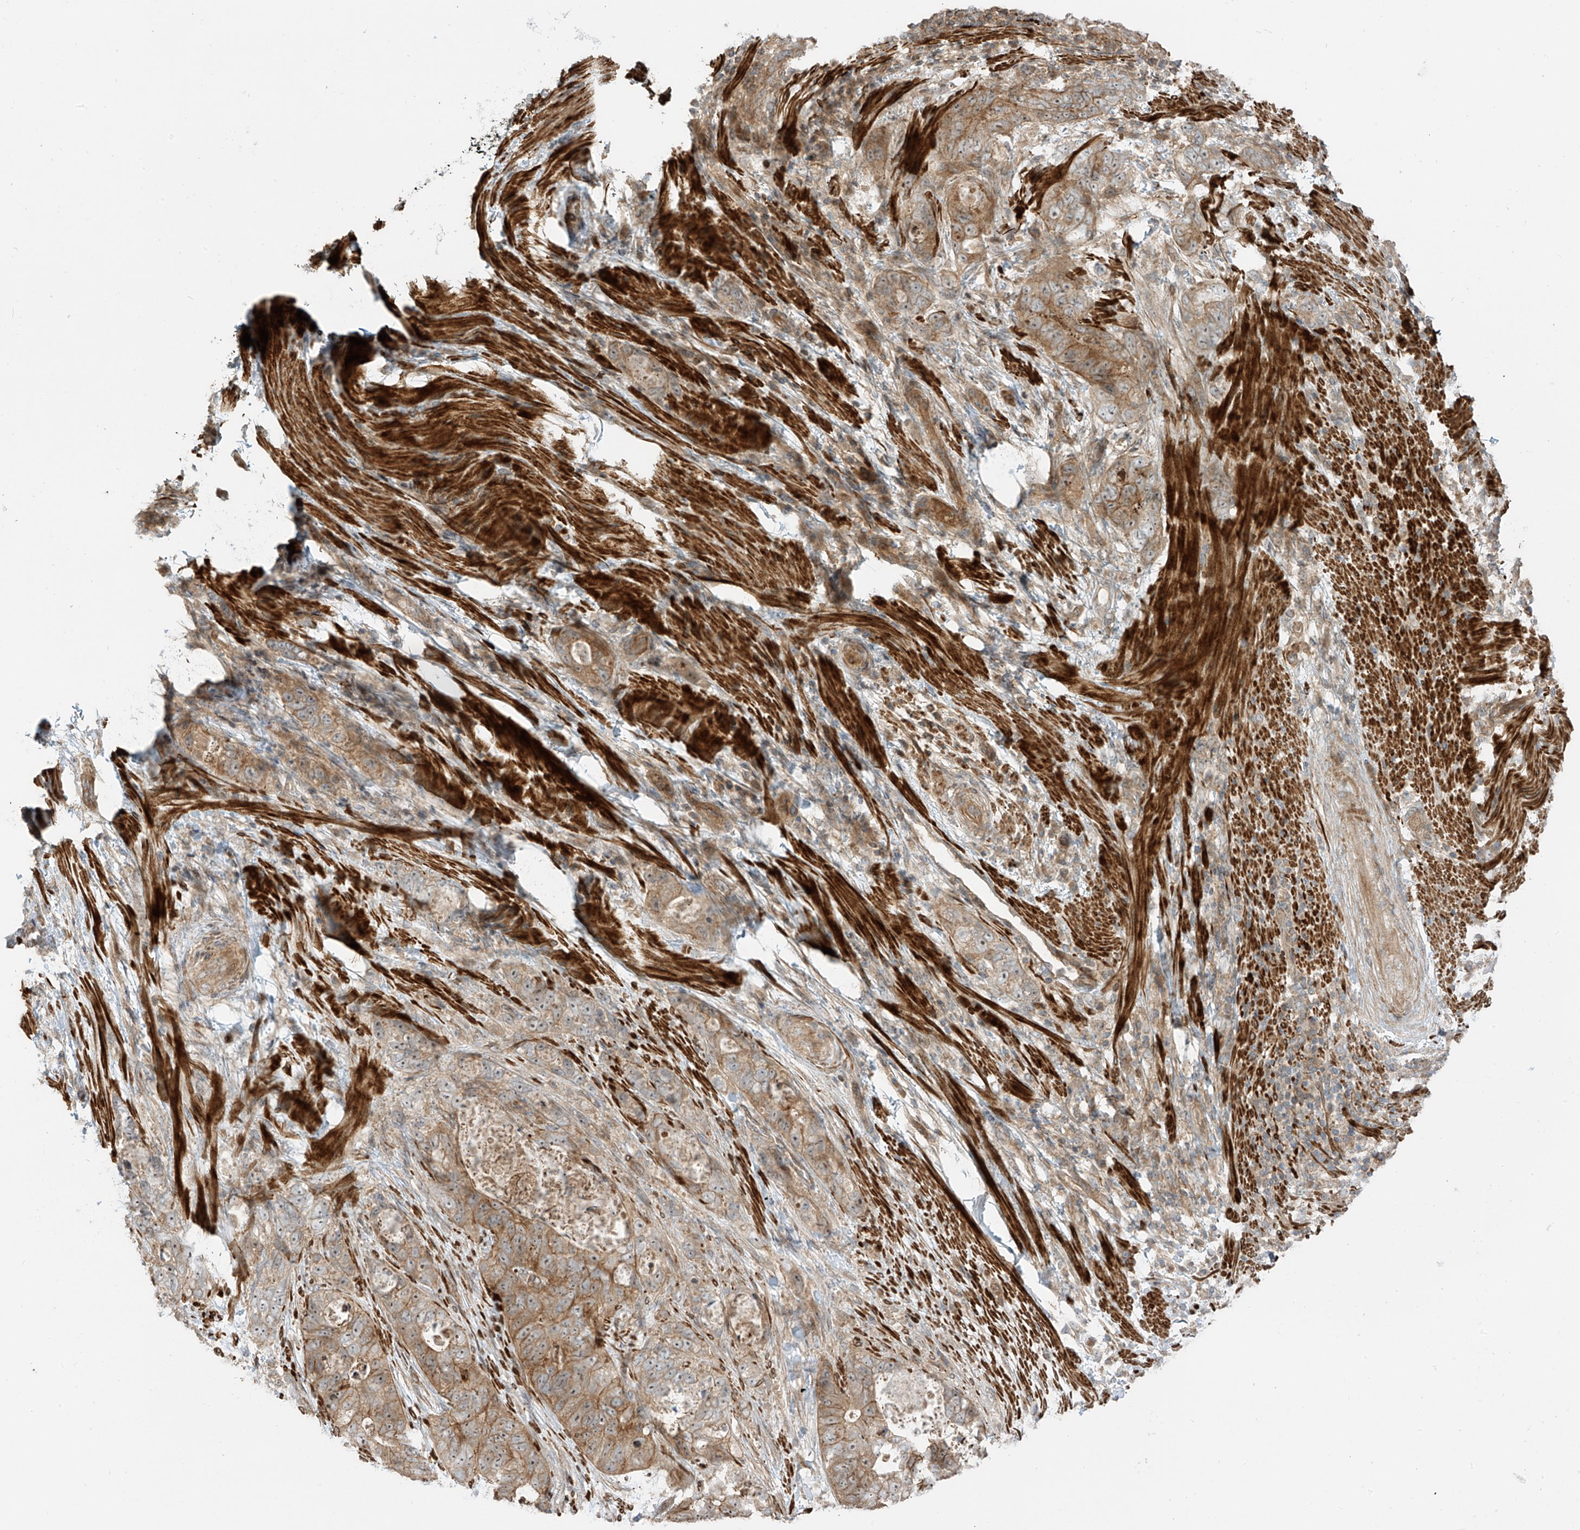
{"staining": {"intensity": "moderate", "quantity": ">75%", "location": "cytoplasmic/membranous"}, "tissue": "stomach cancer", "cell_type": "Tumor cells", "image_type": "cancer", "snomed": [{"axis": "morphology", "description": "Adenocarcinoma, NOS"}, {"axis": "topography", "description": "Stomach"}], "caption": "IHC micrograph of neoplastic tissue: human adenocarcinoma (stomach) stained using immunohistochemistry demonstrates medium levels of moderate protein expression localized specifically in the cytoplasmic/membranous of tumor cells, appearing as a cytoplasmic/membranous brown color.", "gene": "ENTR1", "patient": {"sex": "female", "age": 89}}